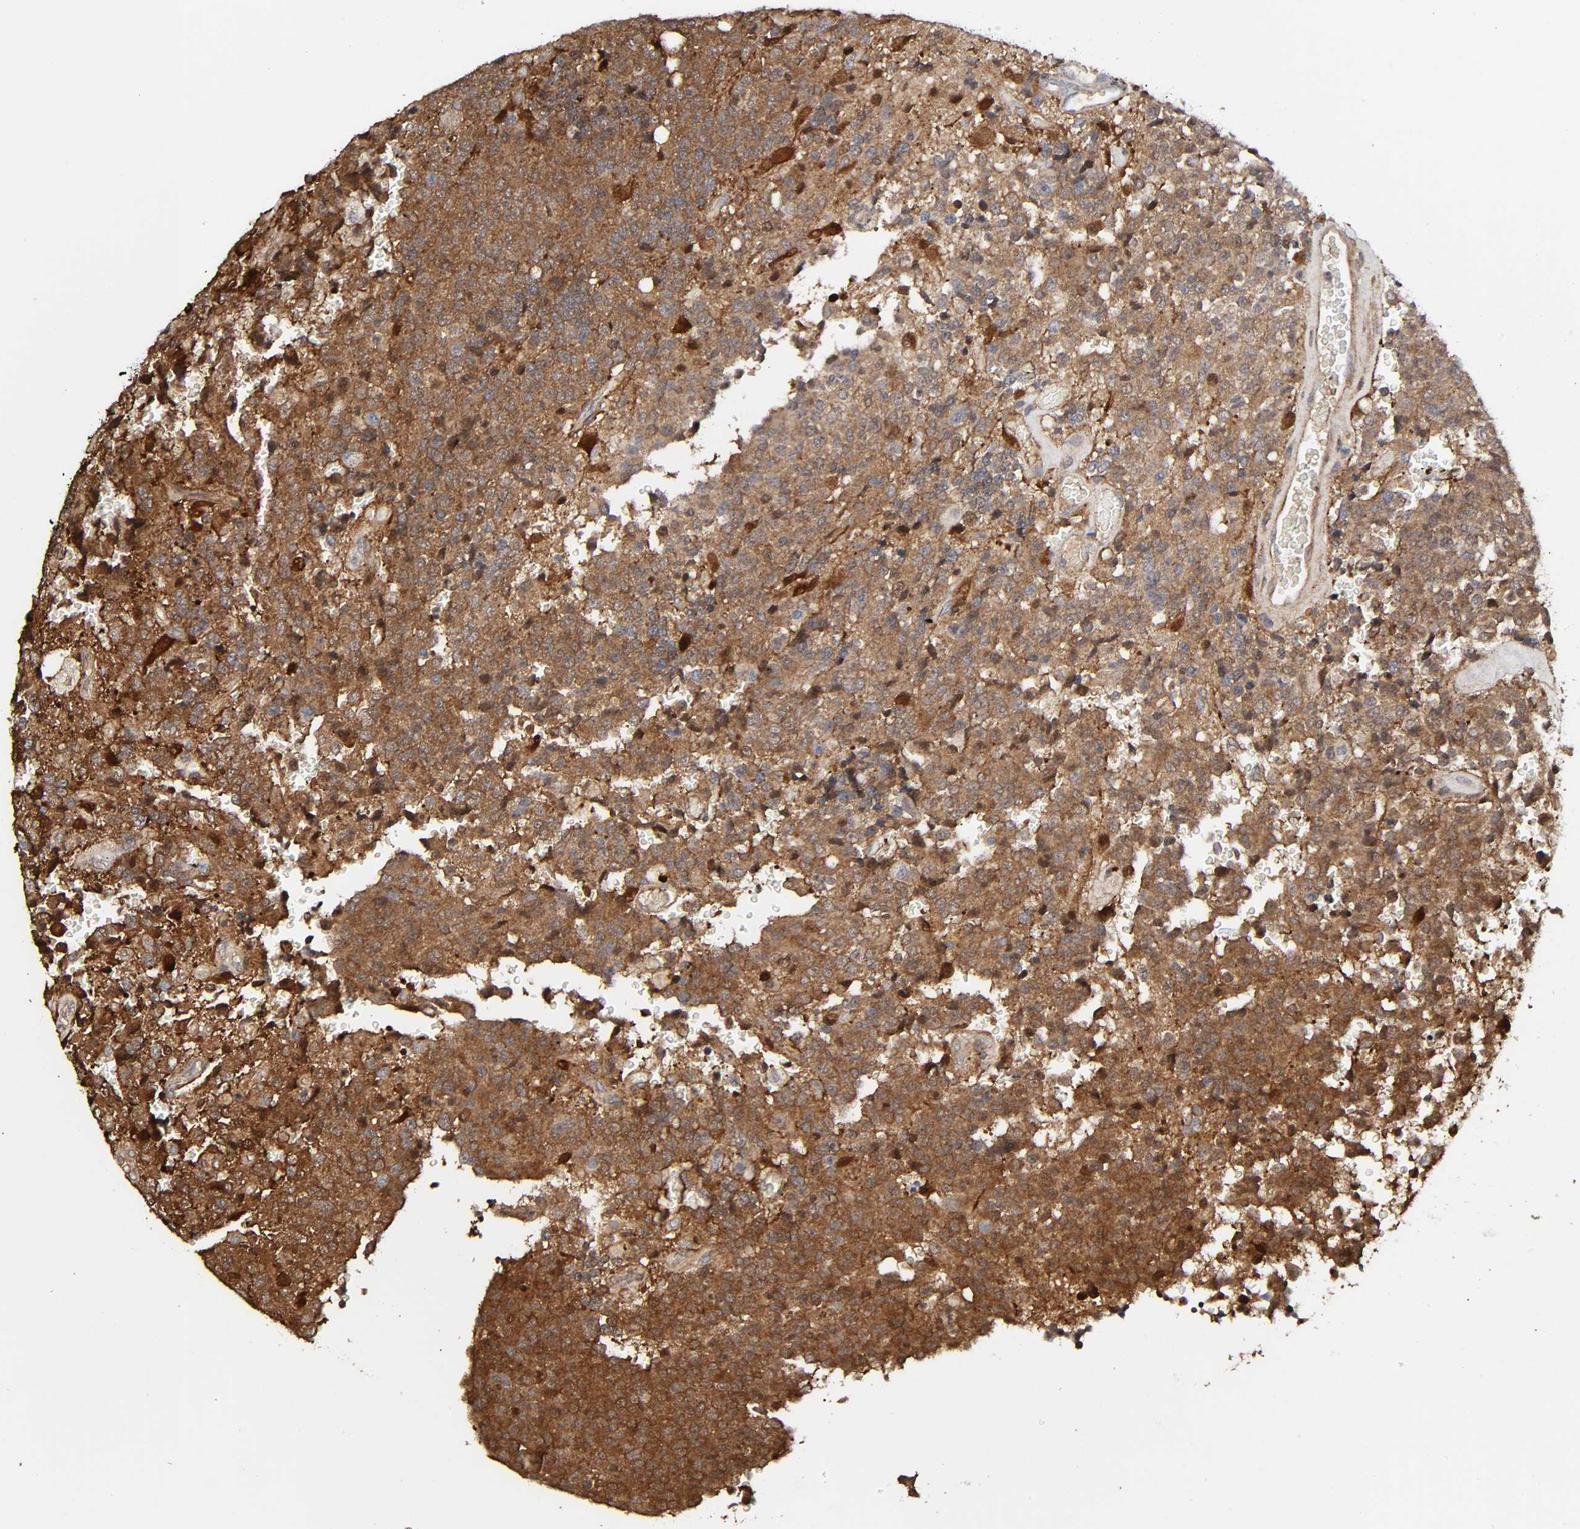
{"staining": {"intensity": "negative", "quantity": "none", "location": "none"}, "tissue": "glioma", "cell_type": "Tumor cells", "image_type": "cancer", "snomed": [{"axis": "morphology", "description": "Glioma, malignant, High grade"}, {"axis": "topography", "description": "pancreas cauda"}], "caption": "Immunohistochemistry (IHC) image of neoplastic tissue: human malignant glioma (high-grade) stained with DAB (3,3'-diaminobenzidine) exhibits no significant protein positivity in tumor cells.", "gene": "MAPK1", "patient": {"sex": "male", "age": 60}}